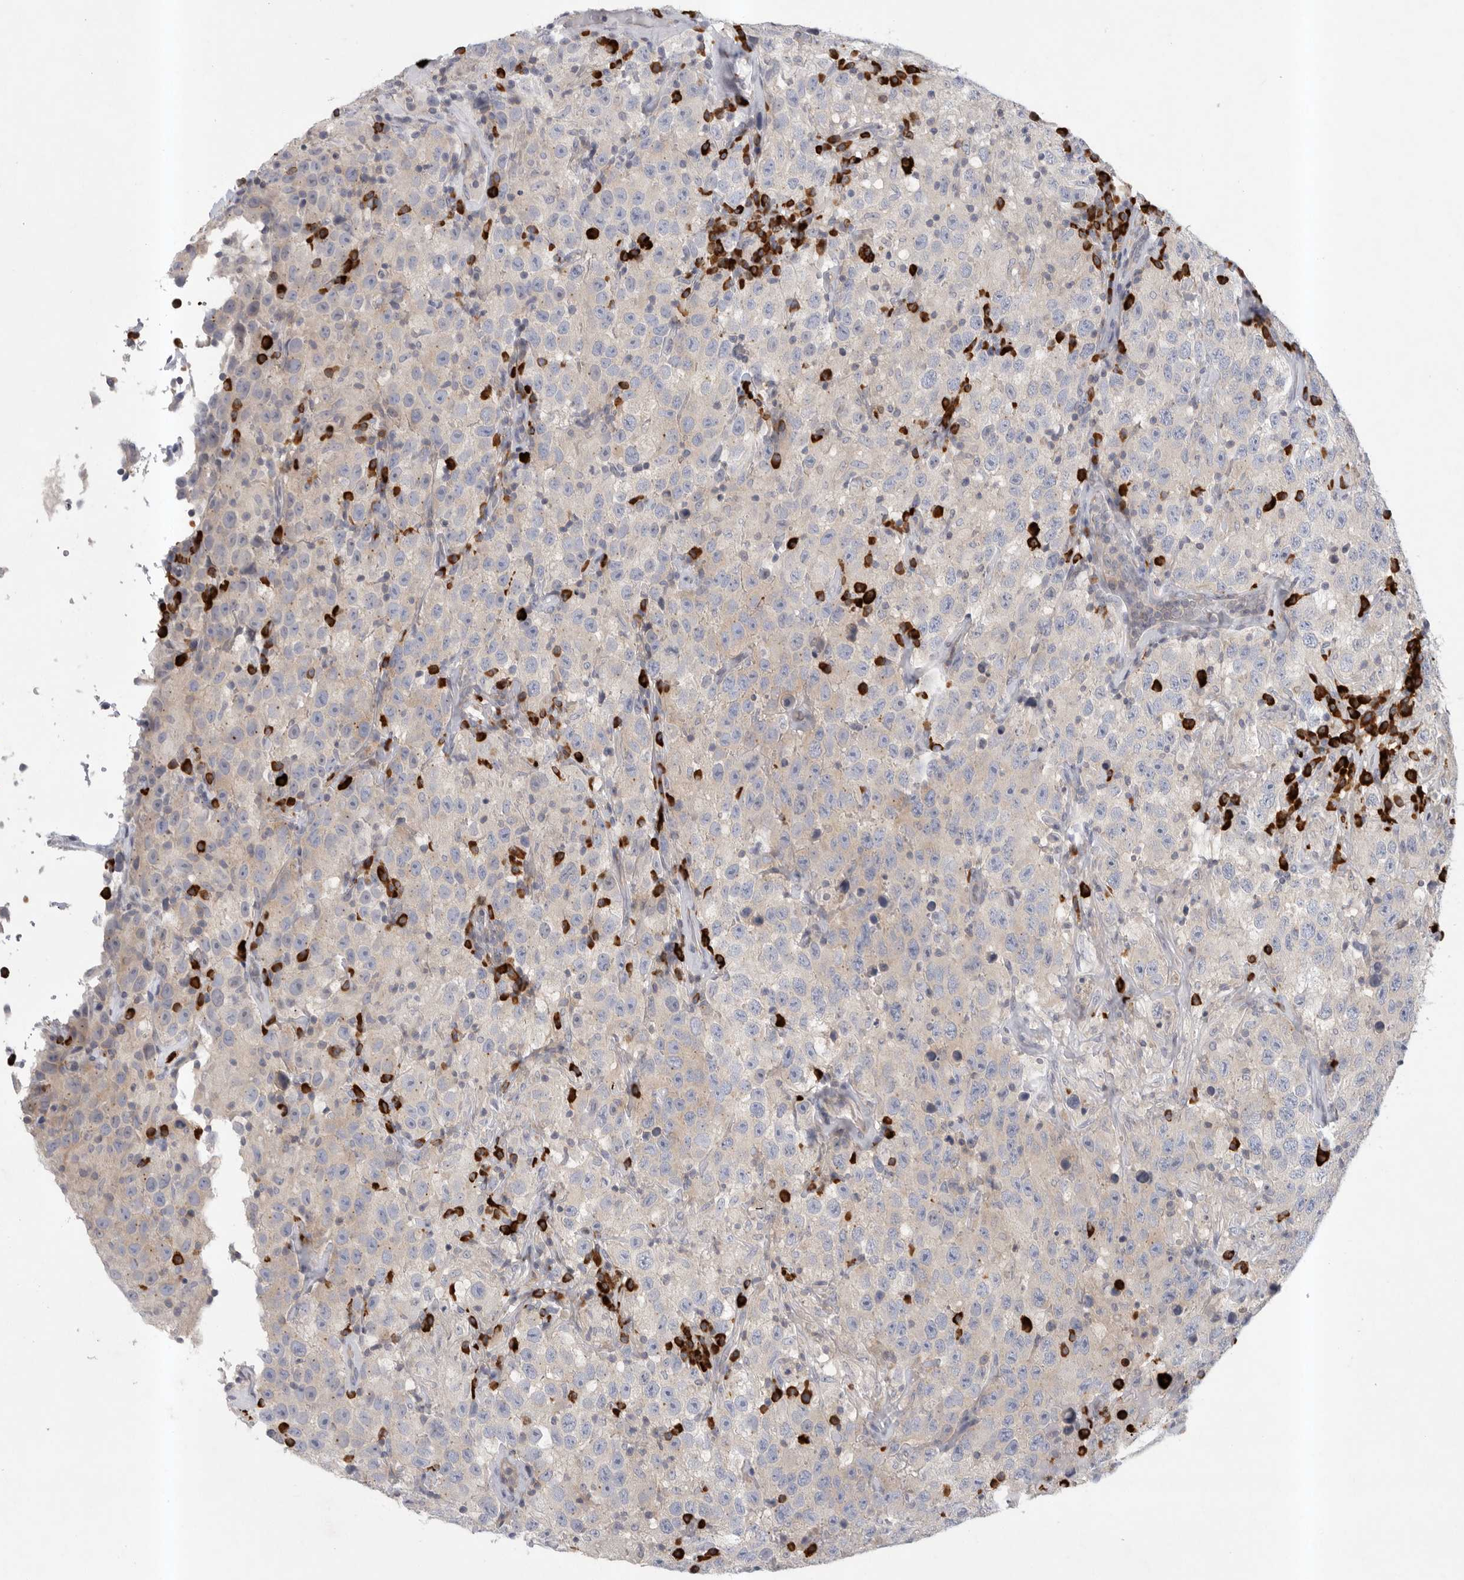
{"staining": {"intensity": "negative", "quantity": "none", "location": "none"}, "tissue": "testis cancer", "cell_type": "Tumor cells", "image_type": "cancer", "snomed": [{"axis": "morphology", "description": "Seminoma, NOS"}, {"axis": "topography", "description": "Testis"}], "caption": "IHC of testis cancer demonstrates no positivity in tumor cells. (Immunohistochemistry (ihc), brightfield microscopy, high magnification).", "gene": "TMEM69", "patient": {"sex": "male", "age": 41}}